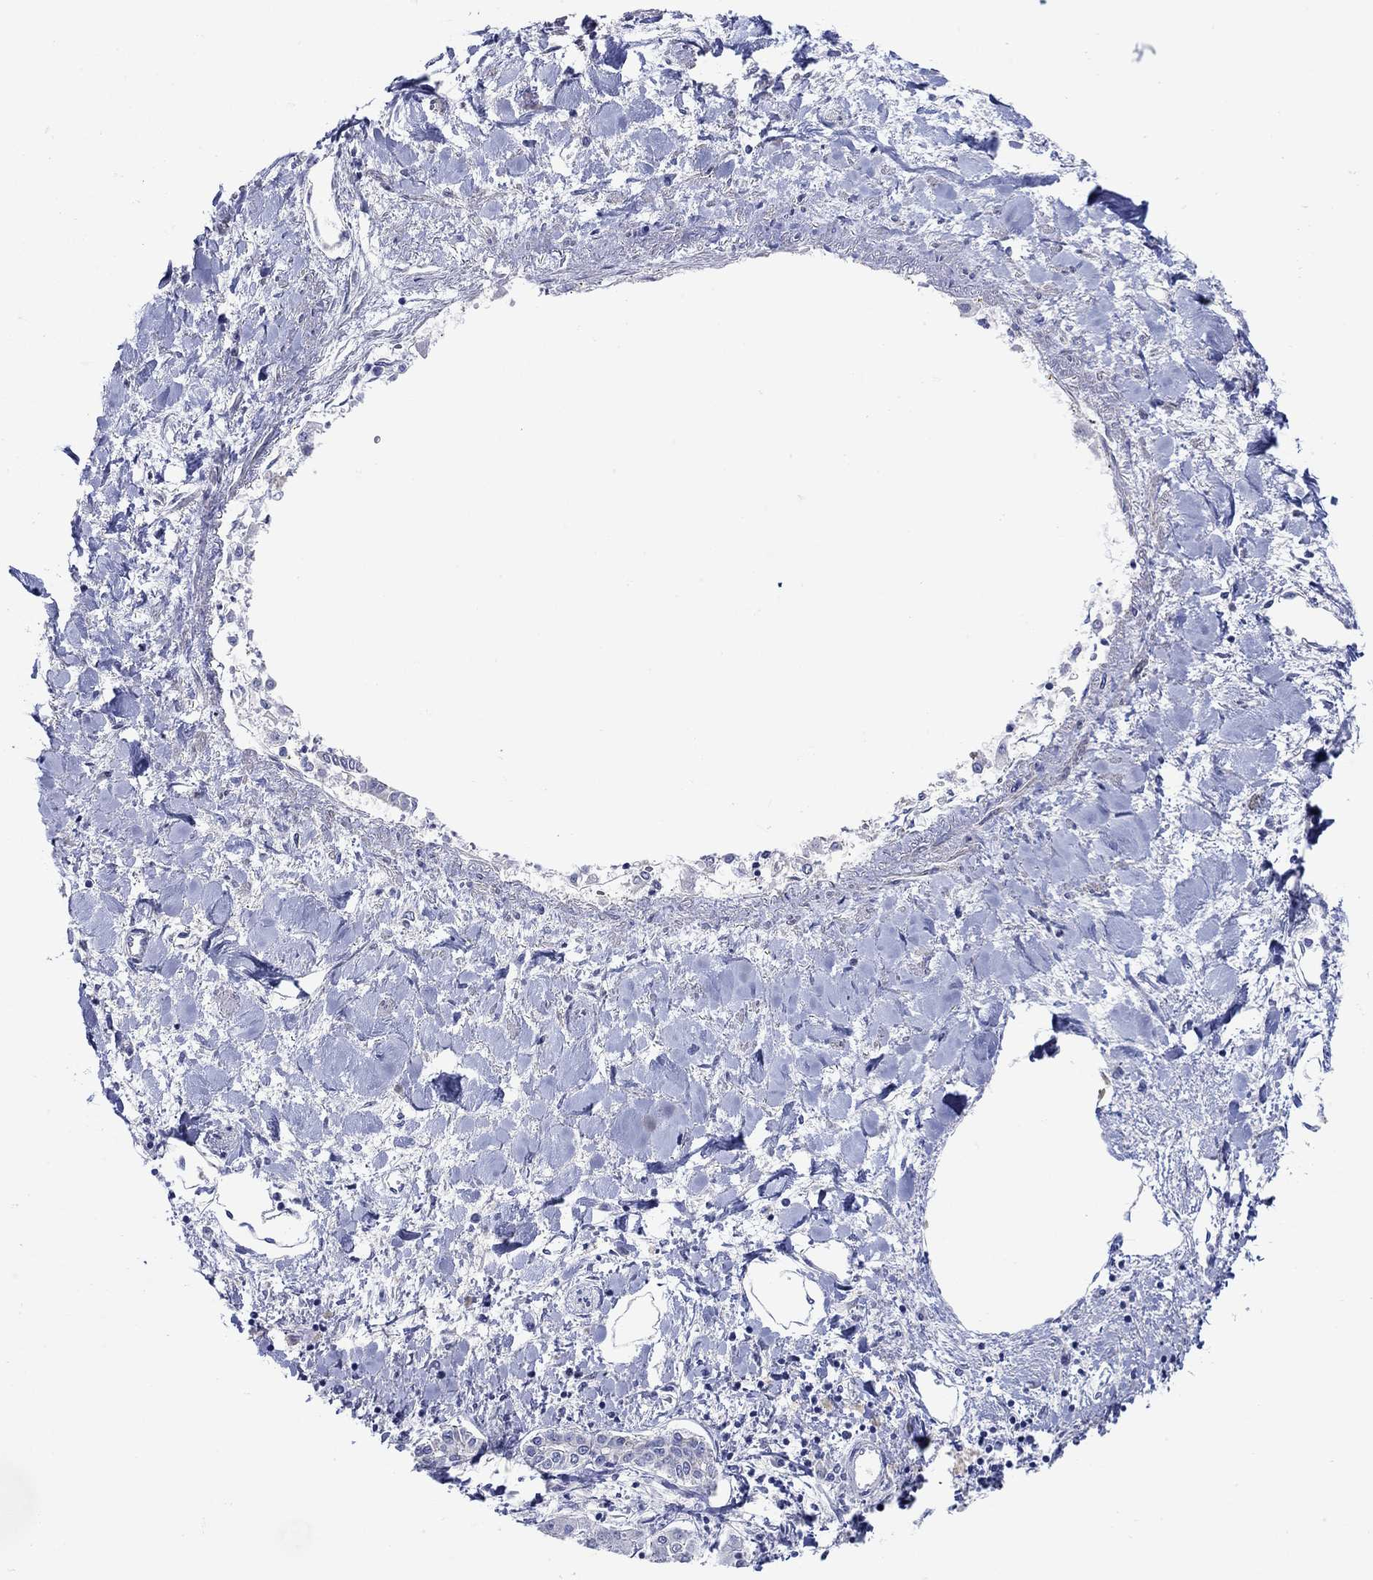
{"staining": {"intensity": "negative", "quantity": "none", "location": "none"}, "tissue": "liver cancer", "cell_type": "Tumor cells", "image_type": "cancer", "snomed": [{"axis": "morphology", "description": "Cholangiocarcinoma"}, {"axis": "topography", "description": "Liver"}], "caption": "An IHC histopathology image of liver cancer (cholangiocarcinoma) is shown. There is no staining in tumor cells of liver cancer (cholangiocarcinoma).", "gene": "KRT222", "patient": {"sex": "female", "age": 64}}